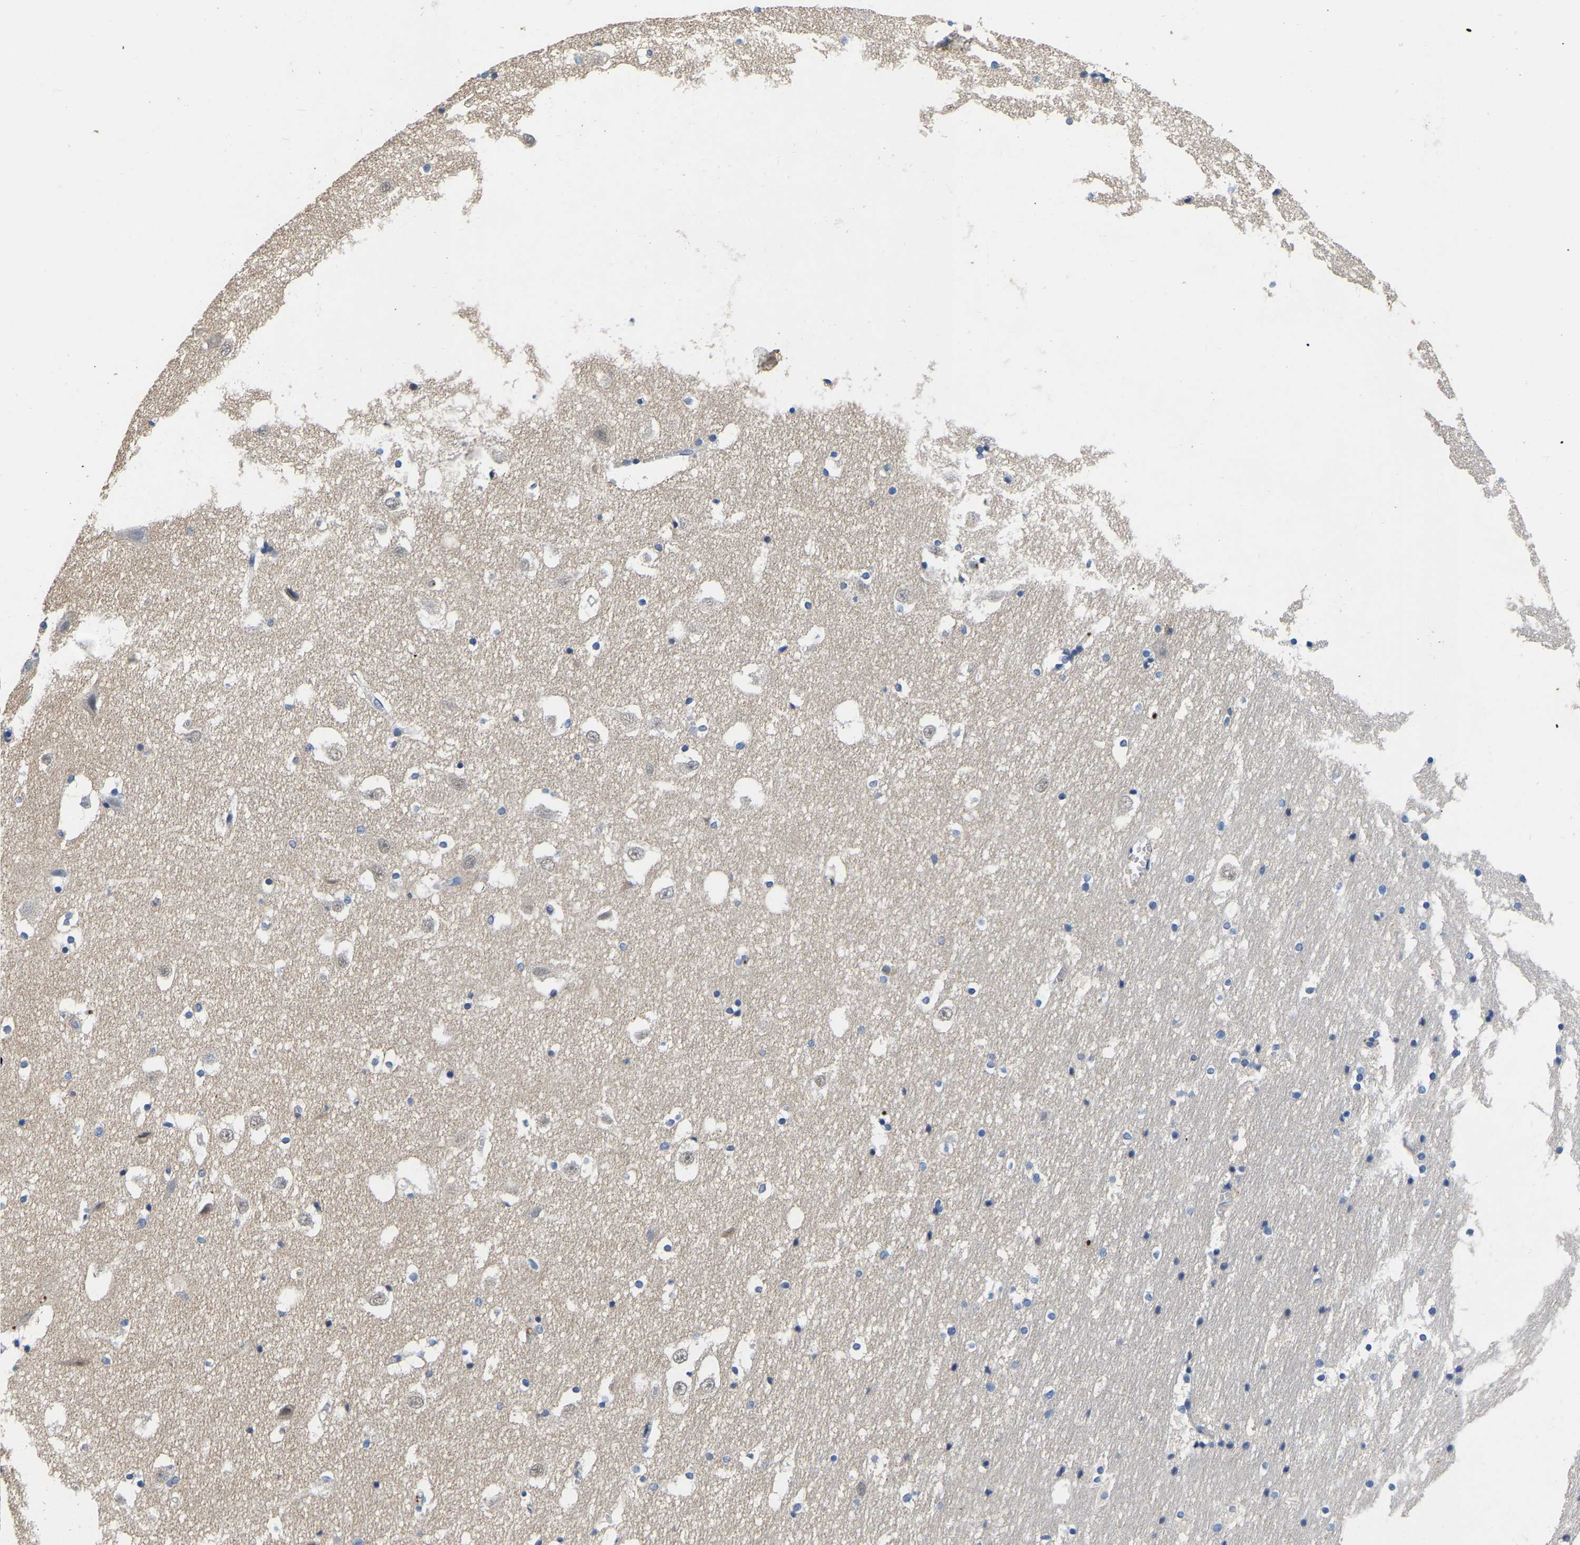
{"staining": {"intensity": "negative", "quantity": "none", "location": "none"}, "tissue": "hippocampus", "cell_type": "Glial cells", "image_type": "normal", "snomed": [{"axis": "morphology", "description": "Normal tissue, NOS"}, {"axis": "topography", "description": "Hippocampus"}], "caption": "DAB (3,3'-diaminobenzidine) immunohistochemical staining of unremarkable hippocampus exhibits no significant expression in glial cells.", "gene": "RAB27B", "patient": {"sex": "male", "age": 45}}